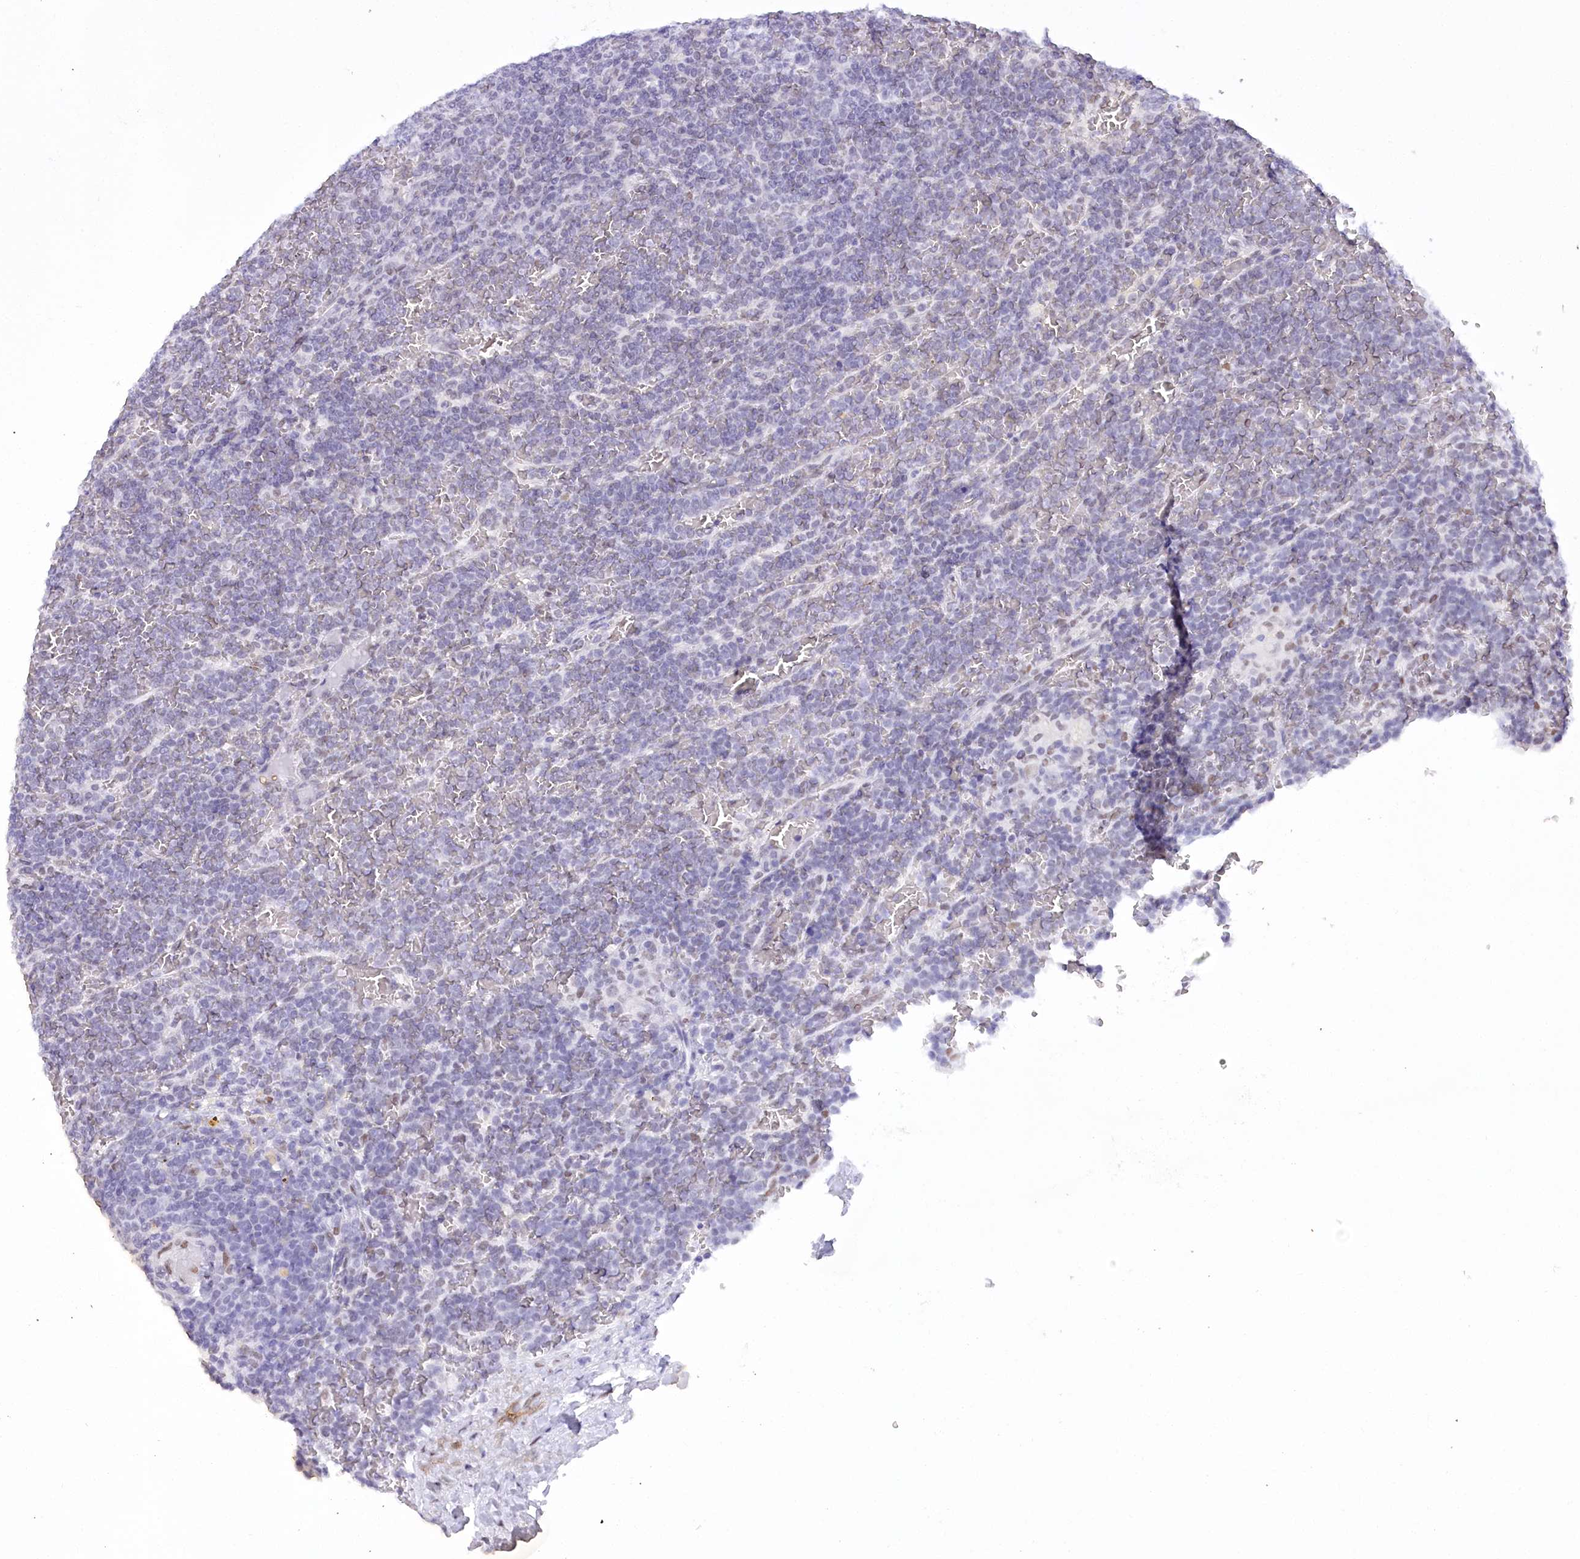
{"staining": {"intensity": "negative", "quantity": "none", "location": "none"}, "tissue": "lymphoma", "cell_type": "Tumor cells", "image_type": "cancer", "snomed": [{"axis": "morphology", "description": "Malignant lymphoma, non-Hodgkin's type, Low grade"}, {"axis": "topography", "description": "Spleen"}], "caption": "This is an IHC micrograph of malignant lymphoma, non-Hodgkin's type (low-grade). There is no staining in tumor cells.", "gene": "HNRNPA0", "patient": {"sex": "female", "age": 19}}